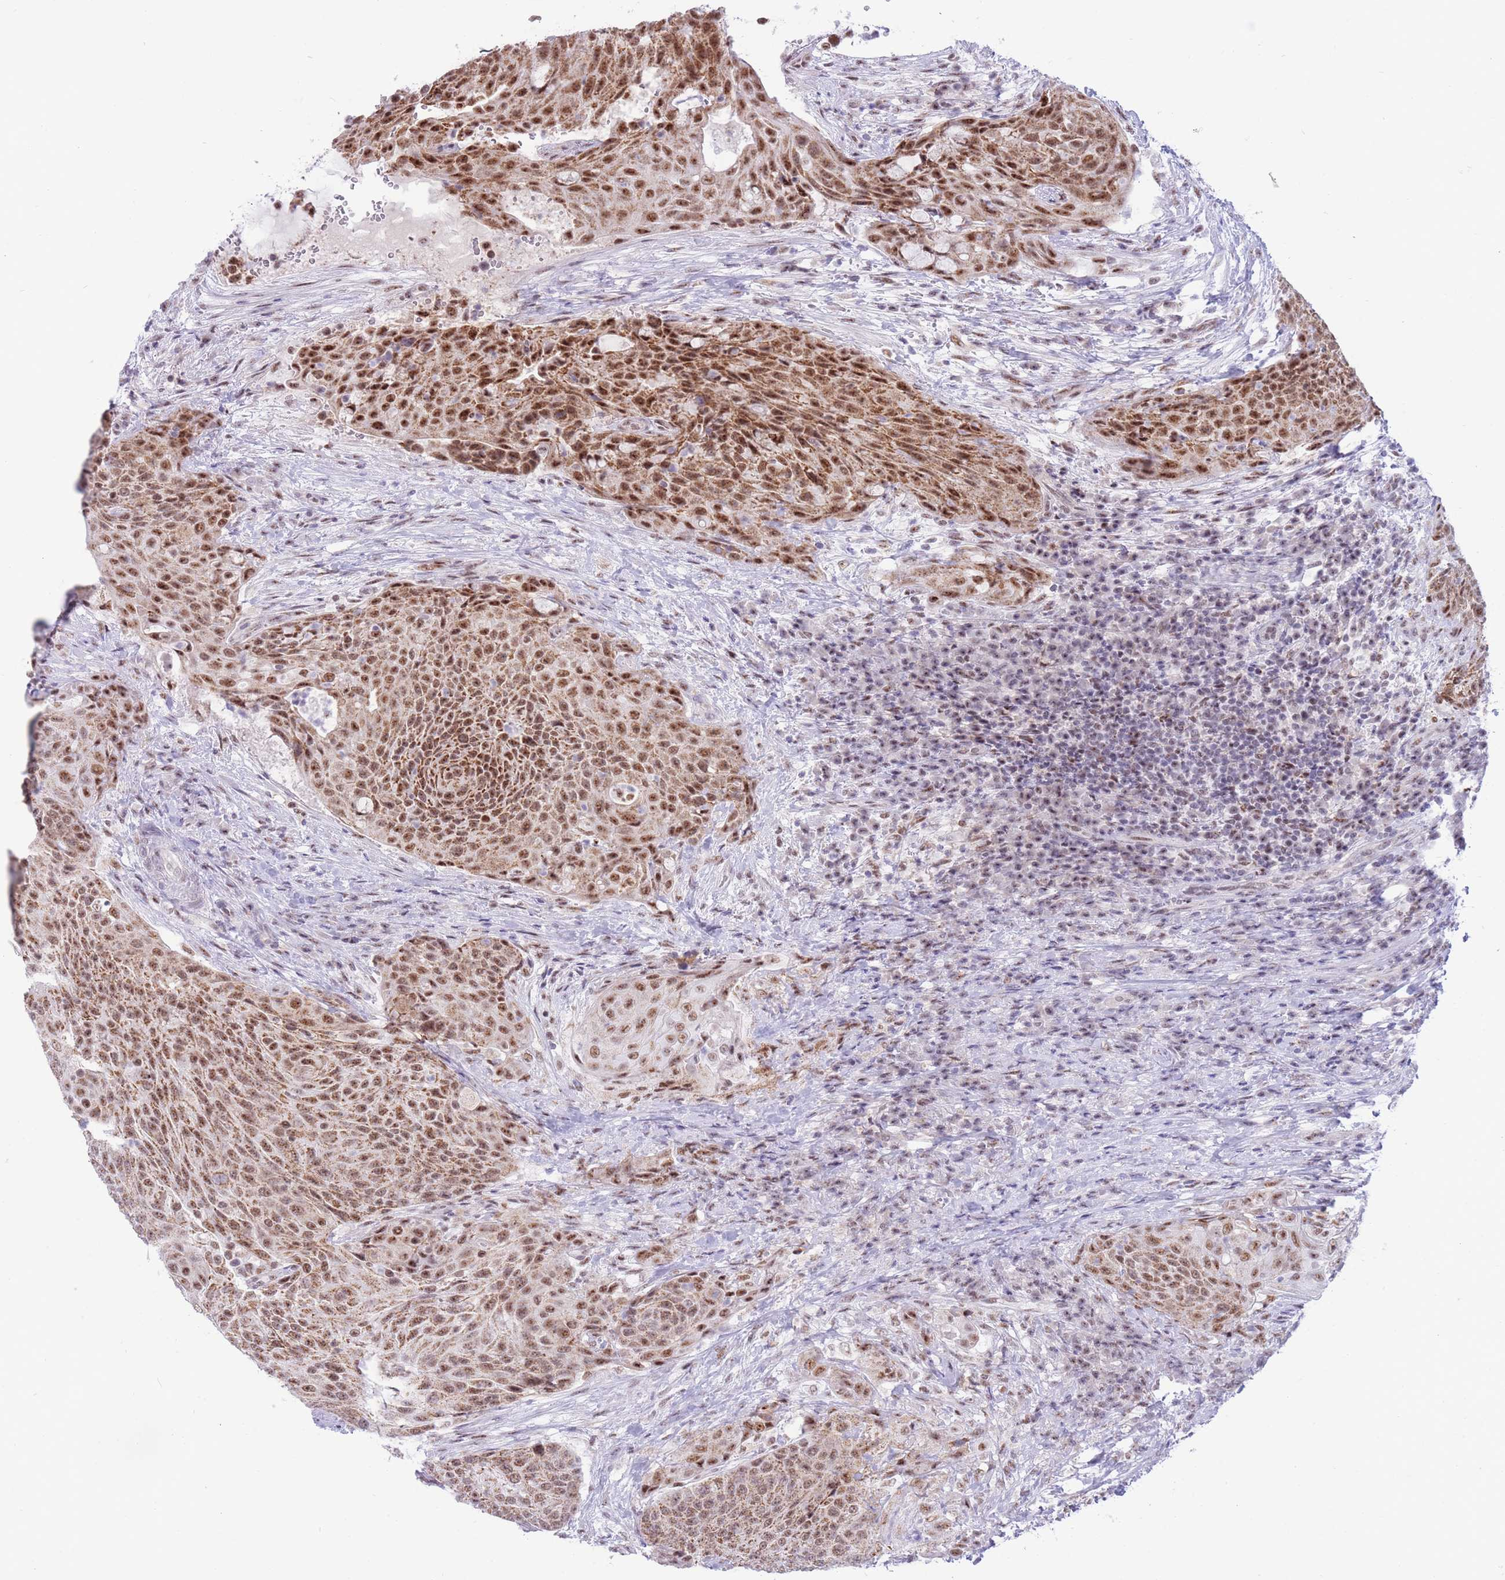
{"staining": {"intensity": "moderate", "quantity": ">75%", "location": "cytoplasmic/membranous,nuclear"}, "tissue": "urothelial cancer", "cell_type": "Tumor cells", "image_type": "cancer", "snomed": [{"axis": "morphology", "description": "Urothelial carcinoma, High grade"}, {"axis": "topography", "description": "Urinary bladder"}], "caption": "High-power microscopy captured an IHC photomicrograph of high-grade urothelial carcinoma, revealing moderate cytoplasmic/membranous and nuclear staining in approximately >75% of tumor cells. (DAB IHC with brightfield microscopy, high magnification).", "gene": "CYP2B6", "patient": {"sex": "female", "age": 63}}